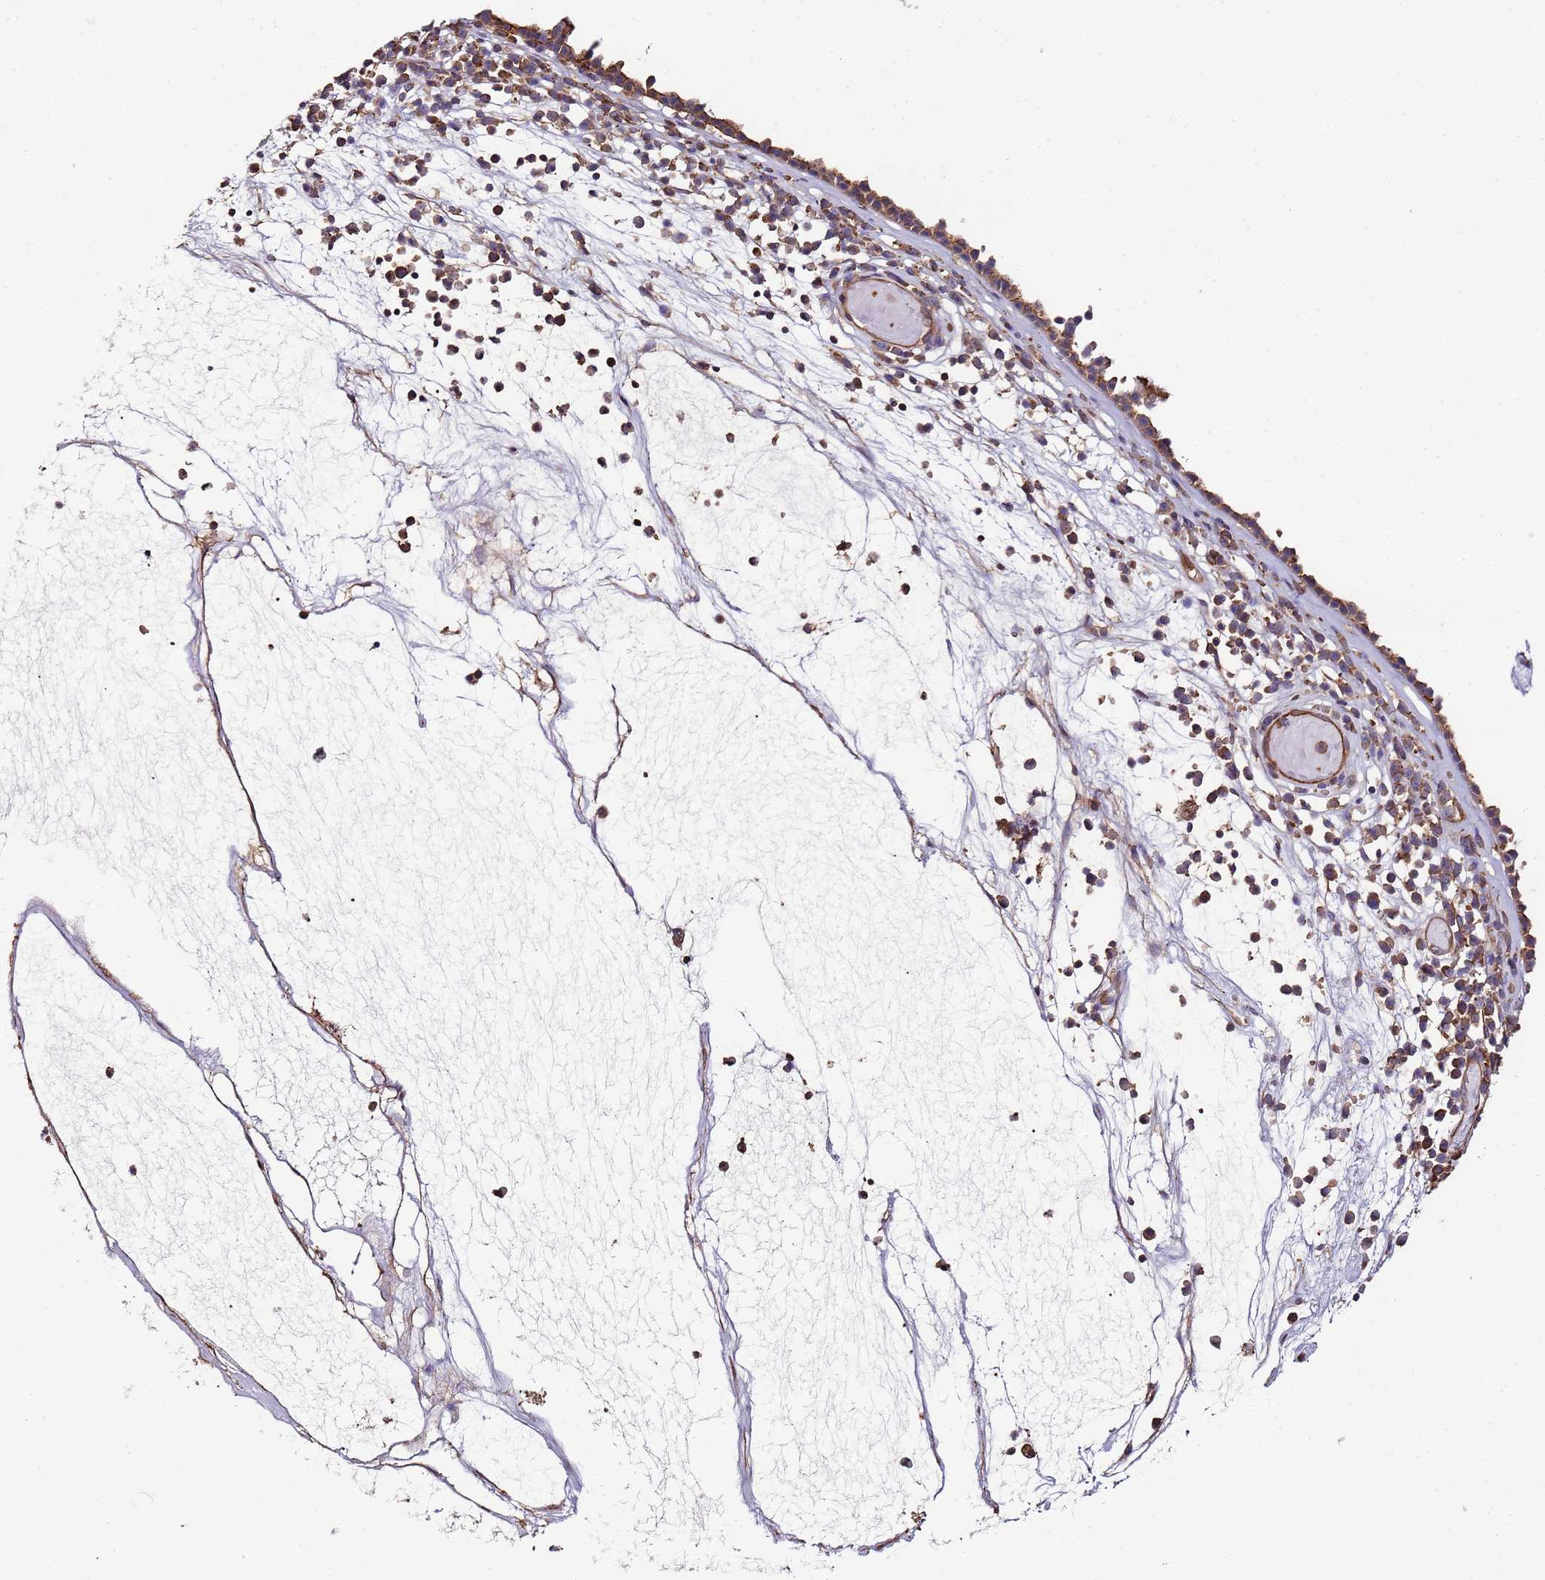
{"staining": {"intensity": "moderate", "quantity": ">75%", "location": "cytoplasmic/membranous"}, "tissue": "nasopharynx", "cell_type": "Respiratory epithelial cells", "image_type": "normal", "snomed": [{"axis": "morphology", "description": "Normal tissue, NOS"}, {"axis": "morphology", "description": "Inflammation, NOS"}, {"axis": "topography", "description": "Nasopharynx"}], "caption": "Respiratory epithelial cells exhibit moderate cytoplasmic/membranous expression in about >75% of cells in unremarkable nasopharynx.", "gene": "CYP2U1", "patient": {"sex": "male", "age": 70}}